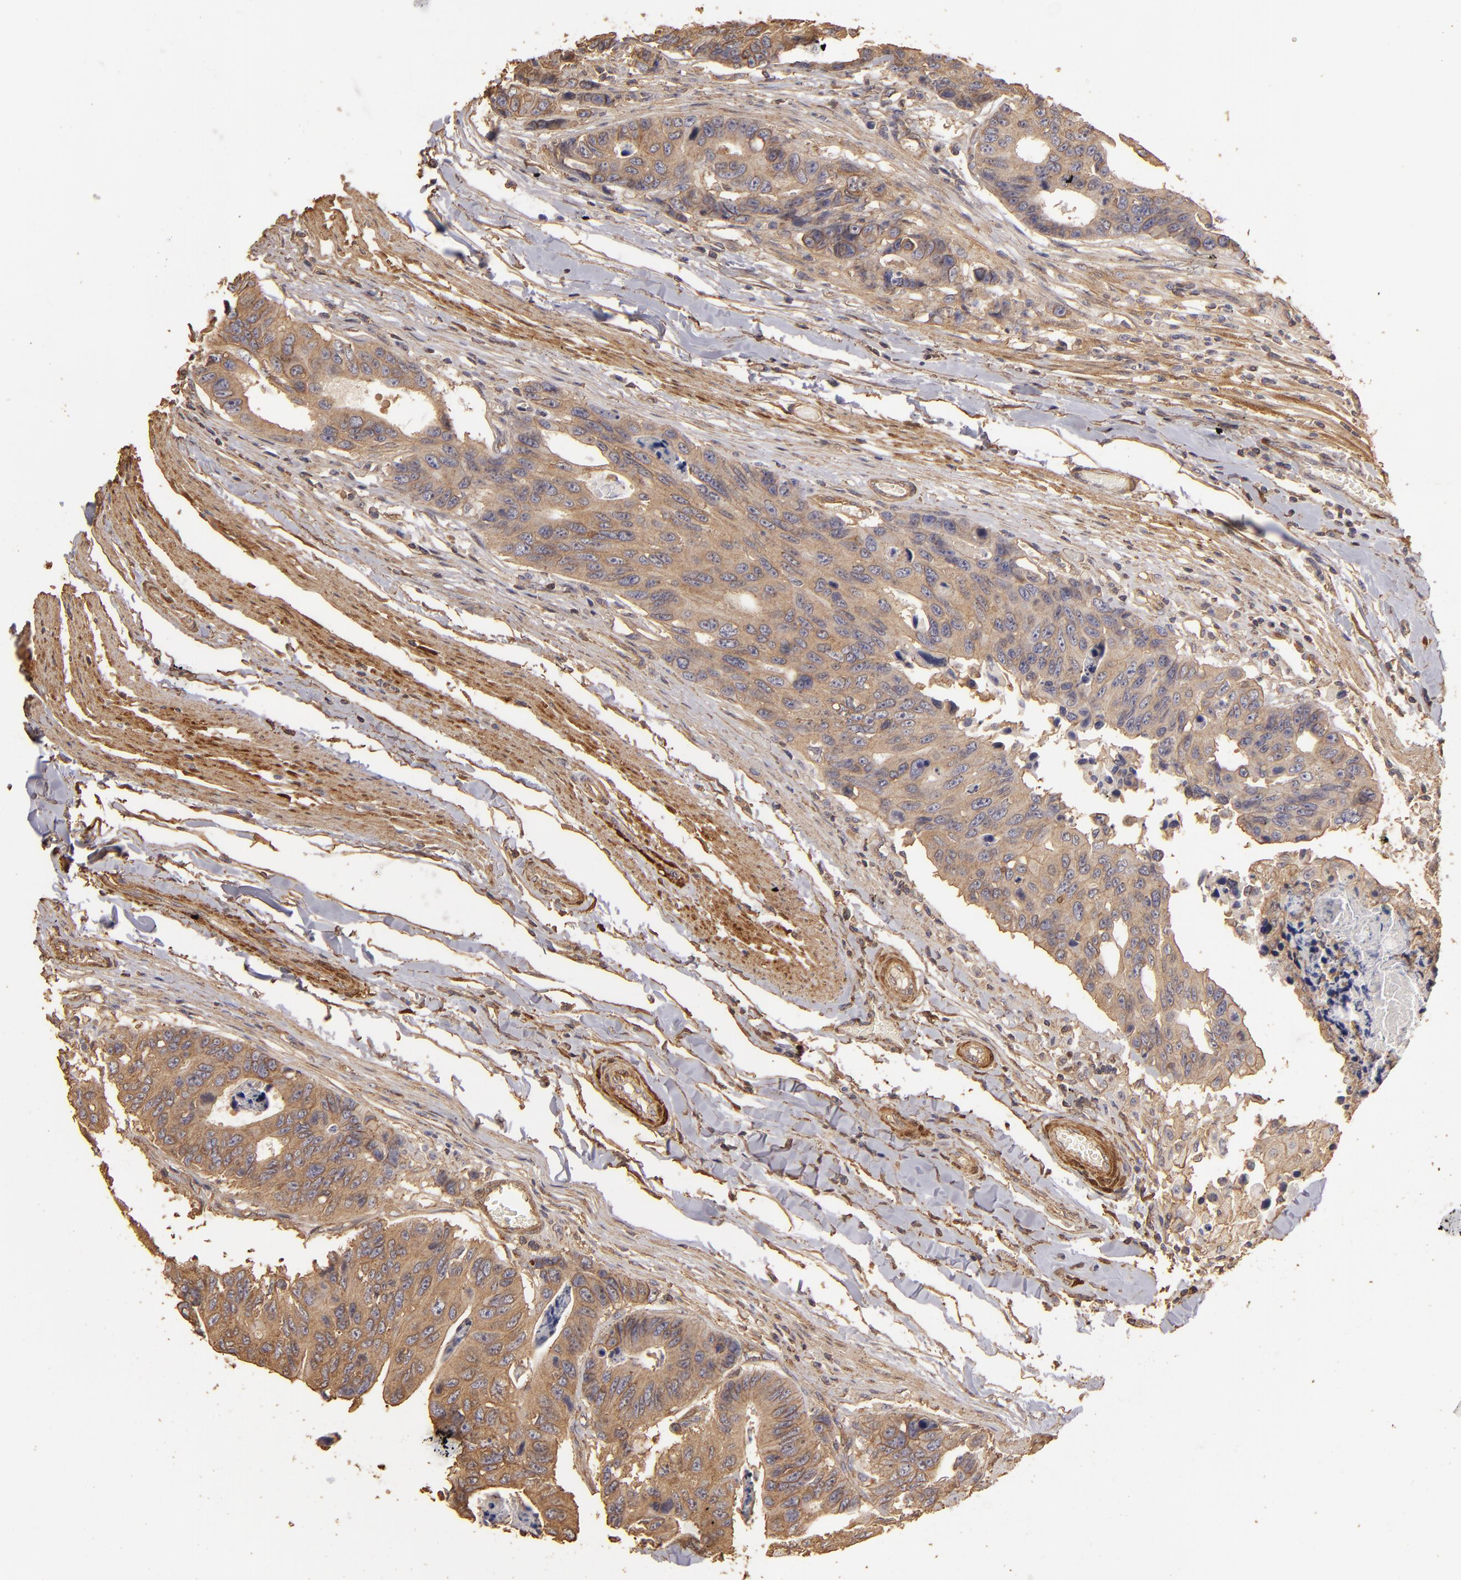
{"staining": {"intensity": "moderate", "quantity": ">75%", "location": "cytoplasmic/membranous"}, "tissue": "colorectal cancer", "cell_type": "Tumor cells", "image_type": "cancer", "snomed": [{"axis": "morphology", "description": "Adenocarcinoma, NOS"}, {"axis": "topography", "description": "Colon"}], "caption": "A high-resolution photomicrograph shows immunohistochemistry (IHC) staining of colorectal cancer (adenocarcinoma), which demonstrates moderate cytoplasmic/membranous staining in about >75% of tumor cells.", "gene": "HSPB6", "patient": {"sex": "female", "age": 86}}